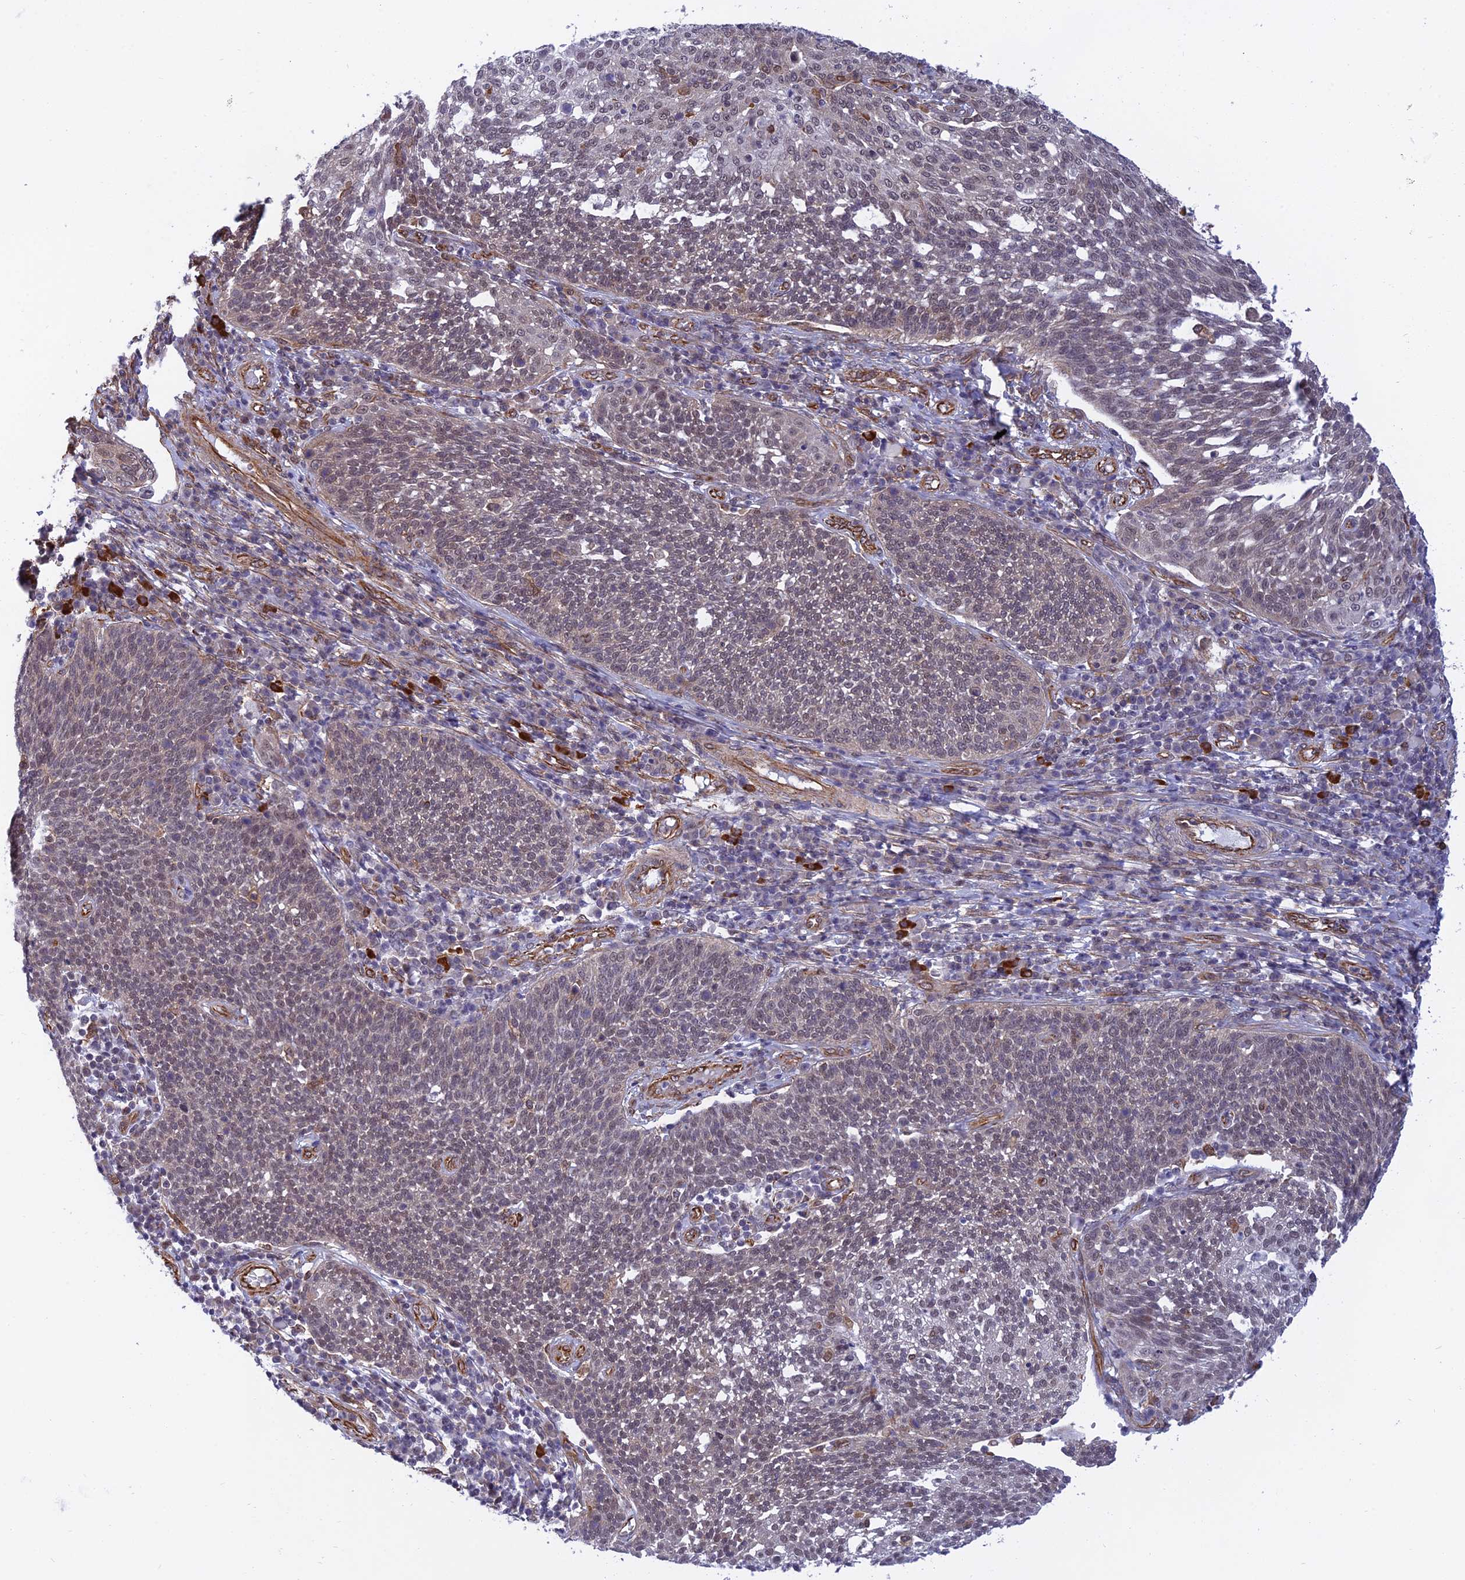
{"staining": {"intensity": "weak", "quantity": "<25%", "location": "cytoplasmic/membranous"}, "tissue": "cervical cancer", "cell_type": "Tumor cells", "image_type": "cancer", "snomed": [{"axis": "morphology", "description": "Squamous cell carcinoma, NOS"}, {"axis": "topography", "description": "Cervix"}], "caption": "A histopathology image of cervical cancer (squamous cell carcinoma) stained for a protein displays no brown staining in tumor cells. (Stains: DAB (3,3'-diaminobenzidine) IHC with hematoxylin counter stain, Microscopy: brightfield microscopy at high magnification).", "gene": "PAGR1", "patient": {"sex": "female", "age": 34}}